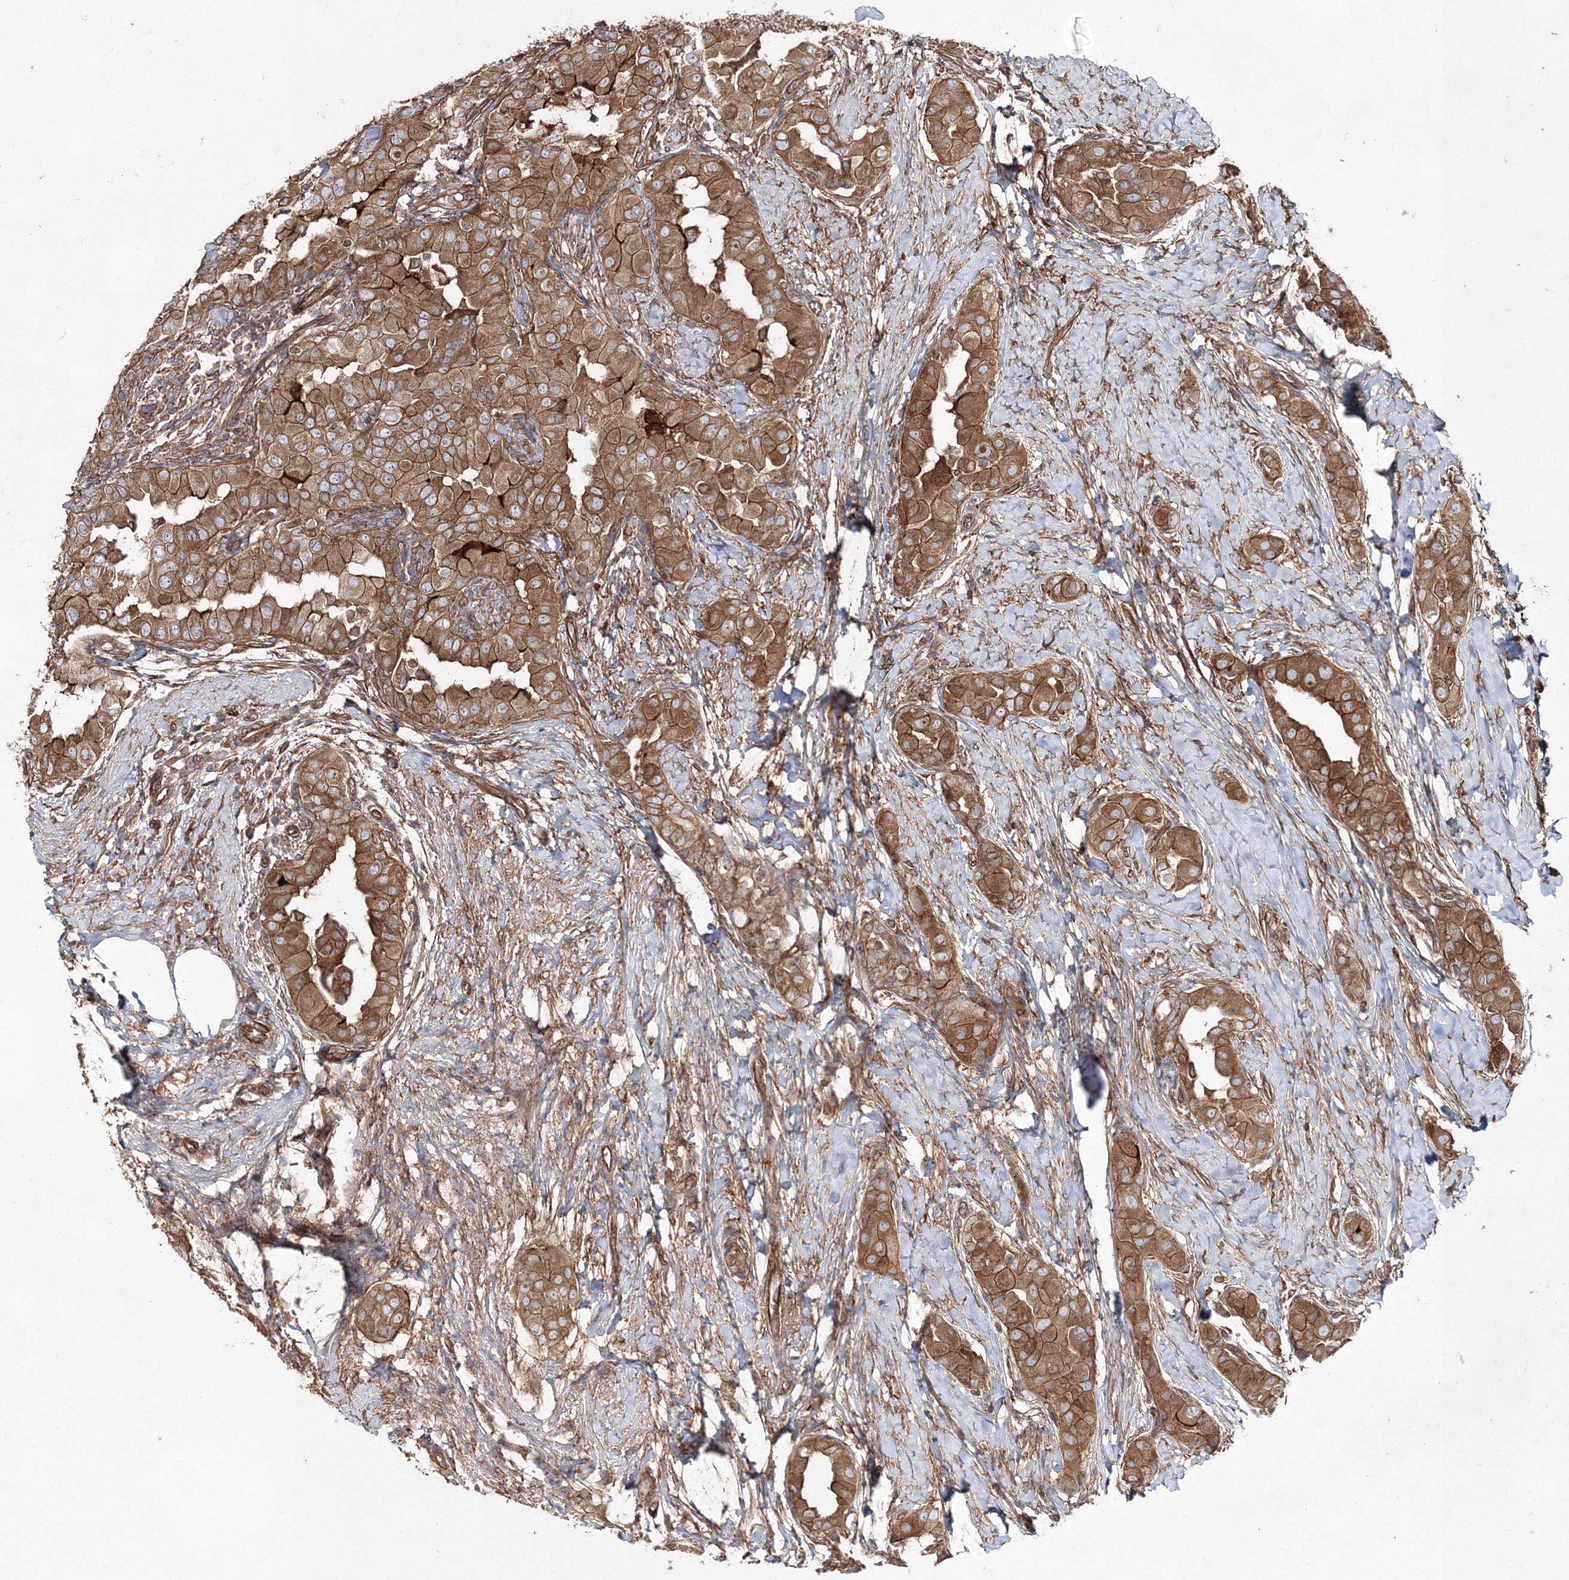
{"staining": {"intensity": "moderate", "quantity": ">75%", "location": "cytoplasmic/membranous"}, "tissue": "thyroid cancer", "cell_type": "Tumor cells", "image_type": "cancer", "snomed": [{"axis": "morphology", "description": "Papillary adenocarcinoma, NOS"}, {"axis": "topography", "description": "Thyroid gland"}], "caption": "Immunohistochemistry (DAB) staining of human papillary adenocarcinoma (thyroid) displays moderate cytoplasmic/membranous protein positivity in about >75% of tumor cells.", "gene": "EXOC6", "patient": {"sex": "male", "age": 33}}